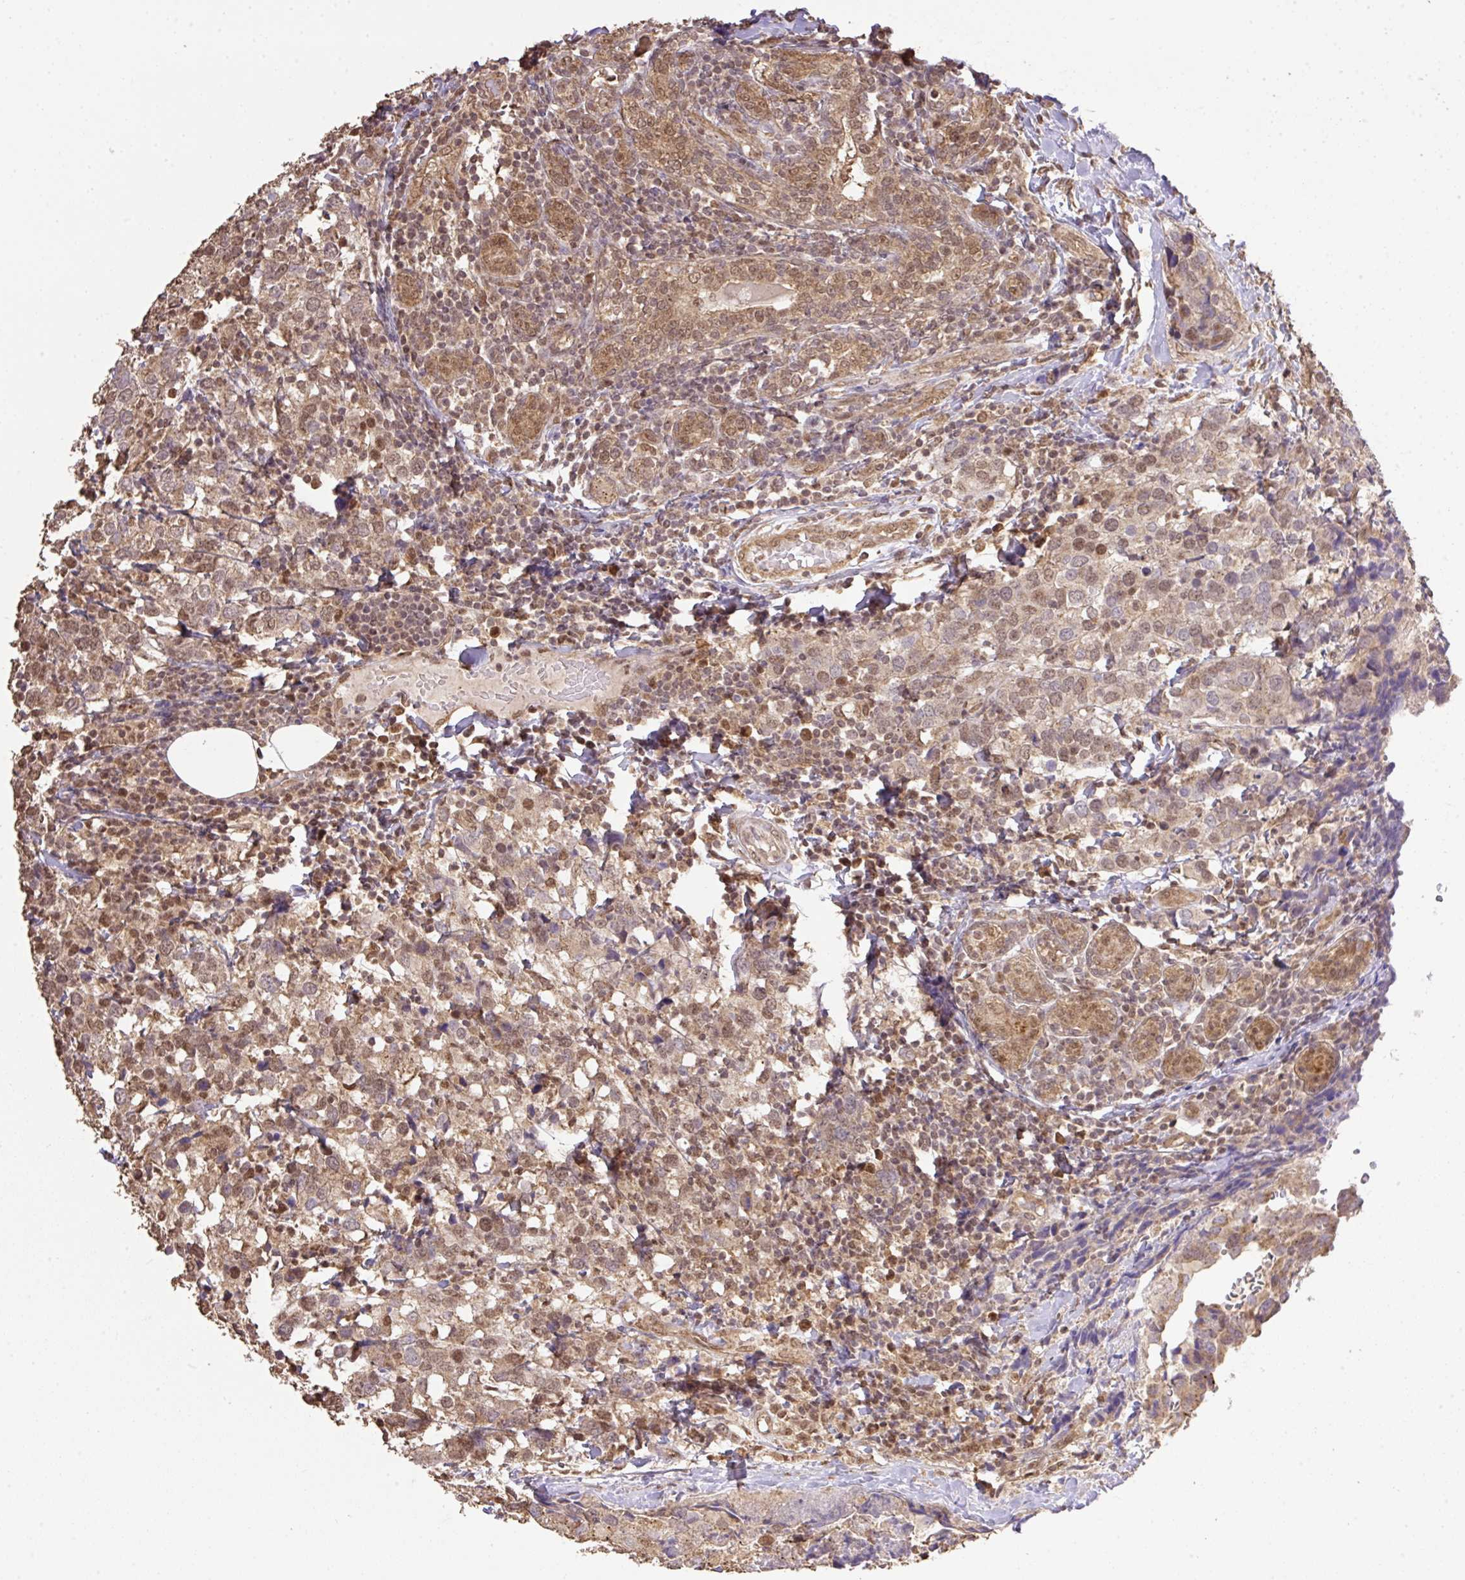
{"staining": {"intensity": "moderate", "quantity": ">75%", "location": "cytoplasmic/membranous,nuclear"}, "tissue": "breast cancer", "cell_type": "Tumor cells", "image_type": "cancer", "snomed": [{"axis": "morphology", "description": "Lobular carcinoma"}, {"axis": "topography", "description": "Breast"}], "caption": "High-power microscopy captured an immunohistochemistry histopathology image of lobular carcinoma (breast), revealing moderate cytoplasmic/membranous and nuclear staining in approximately >75% of tumor cells.", "gene": "VPS25", "patient": {"sex": "female", "age": 59}}